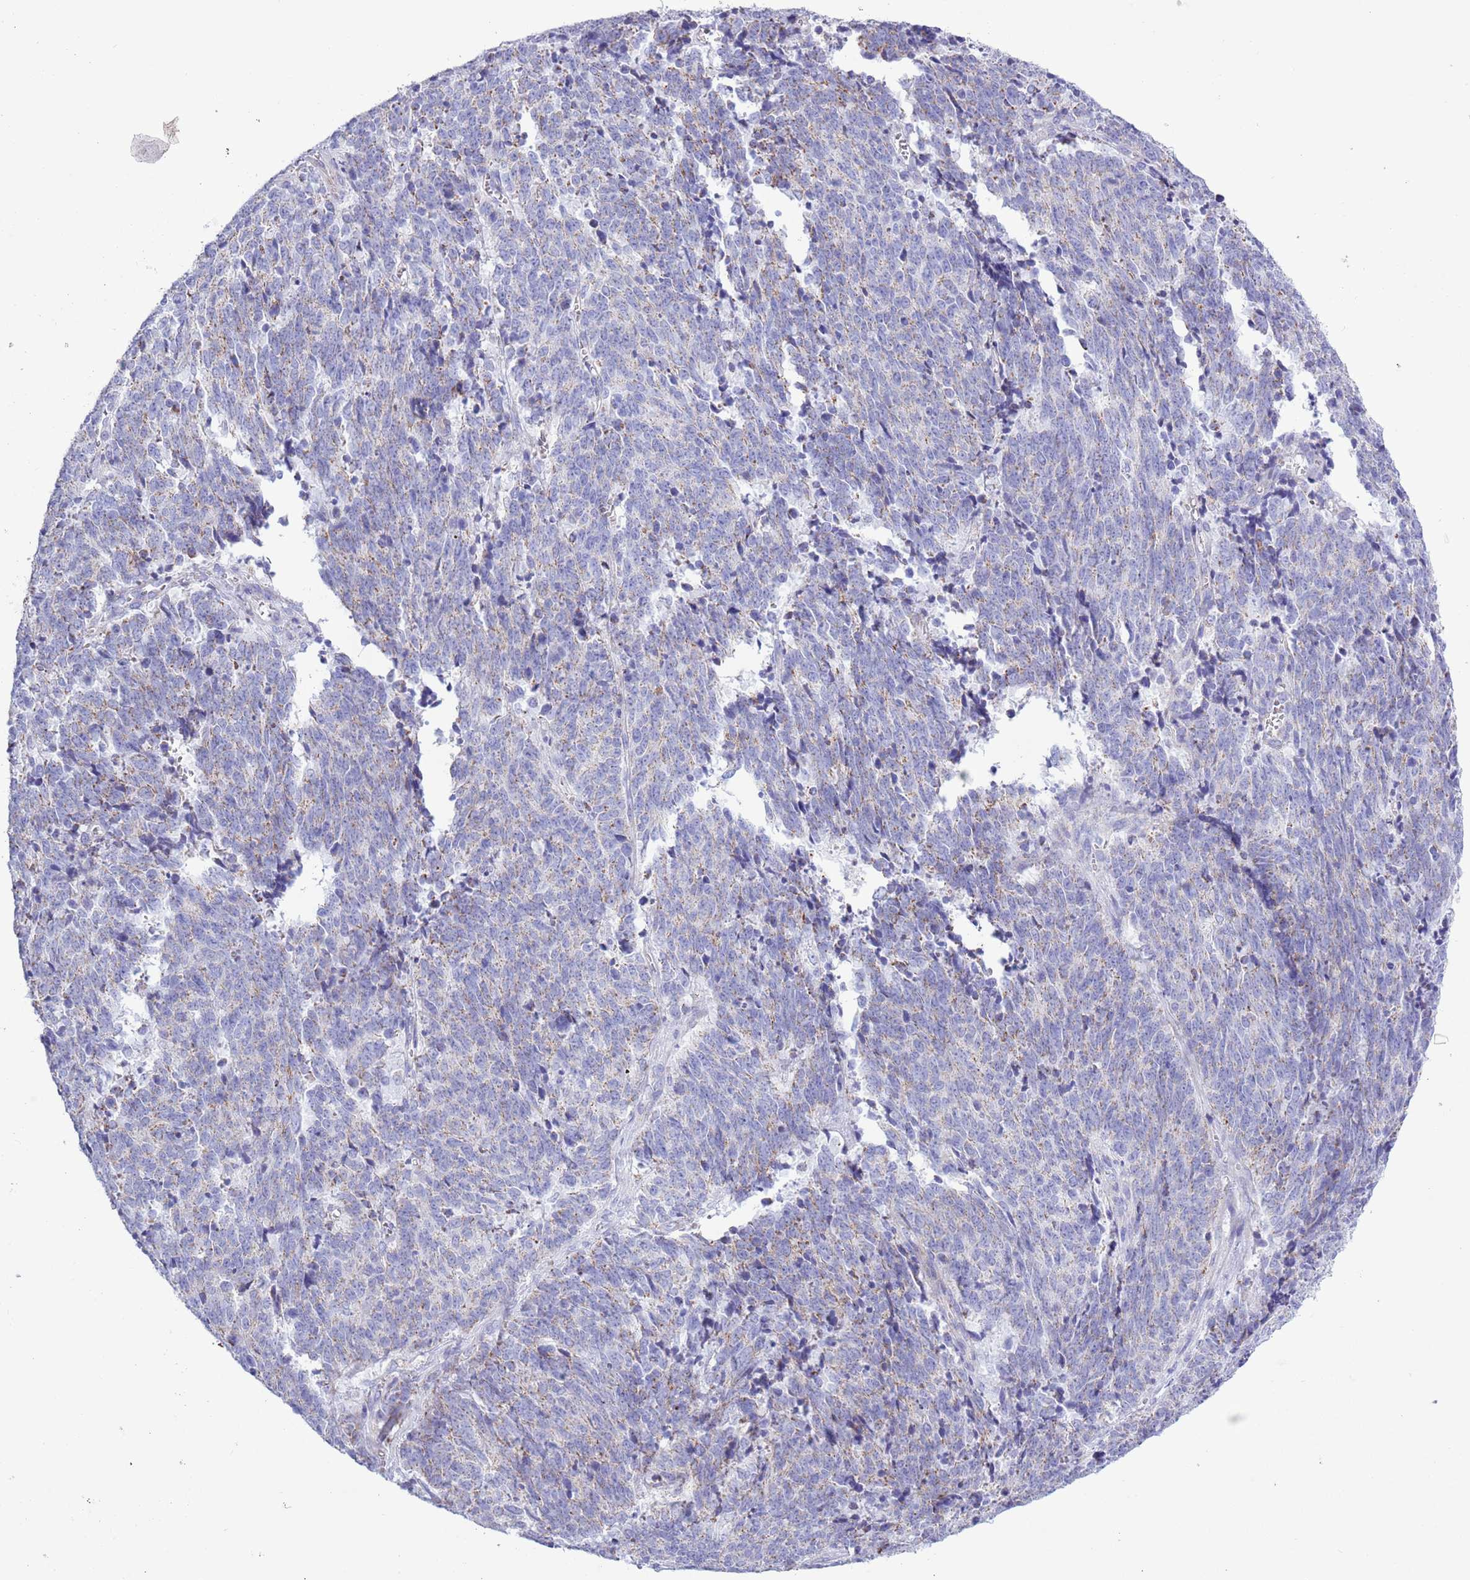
{"staining": {"intensity": "weak", "quantity": "25%-75%", "location": "cytoplasmic/membranous"}, "tissue": "cervical cancer", "cell_type": "Tumor cells", "image_type": "cancer", "snomed": [{"axis": "morphology", "description": "Squamous cell carcinoma, NOS"}, {"axis": "topography", "description": "Cervix"}], "caption": "Weak cytoplasmic/membranous expression for a protein is seen in approximately 25%-75% of tumor cells of cervical cancer (squamous cell carcinoma) using immunohistochemistry.", "gene": "MOCOS", "patient": {"sex": "female", "age": 29}}